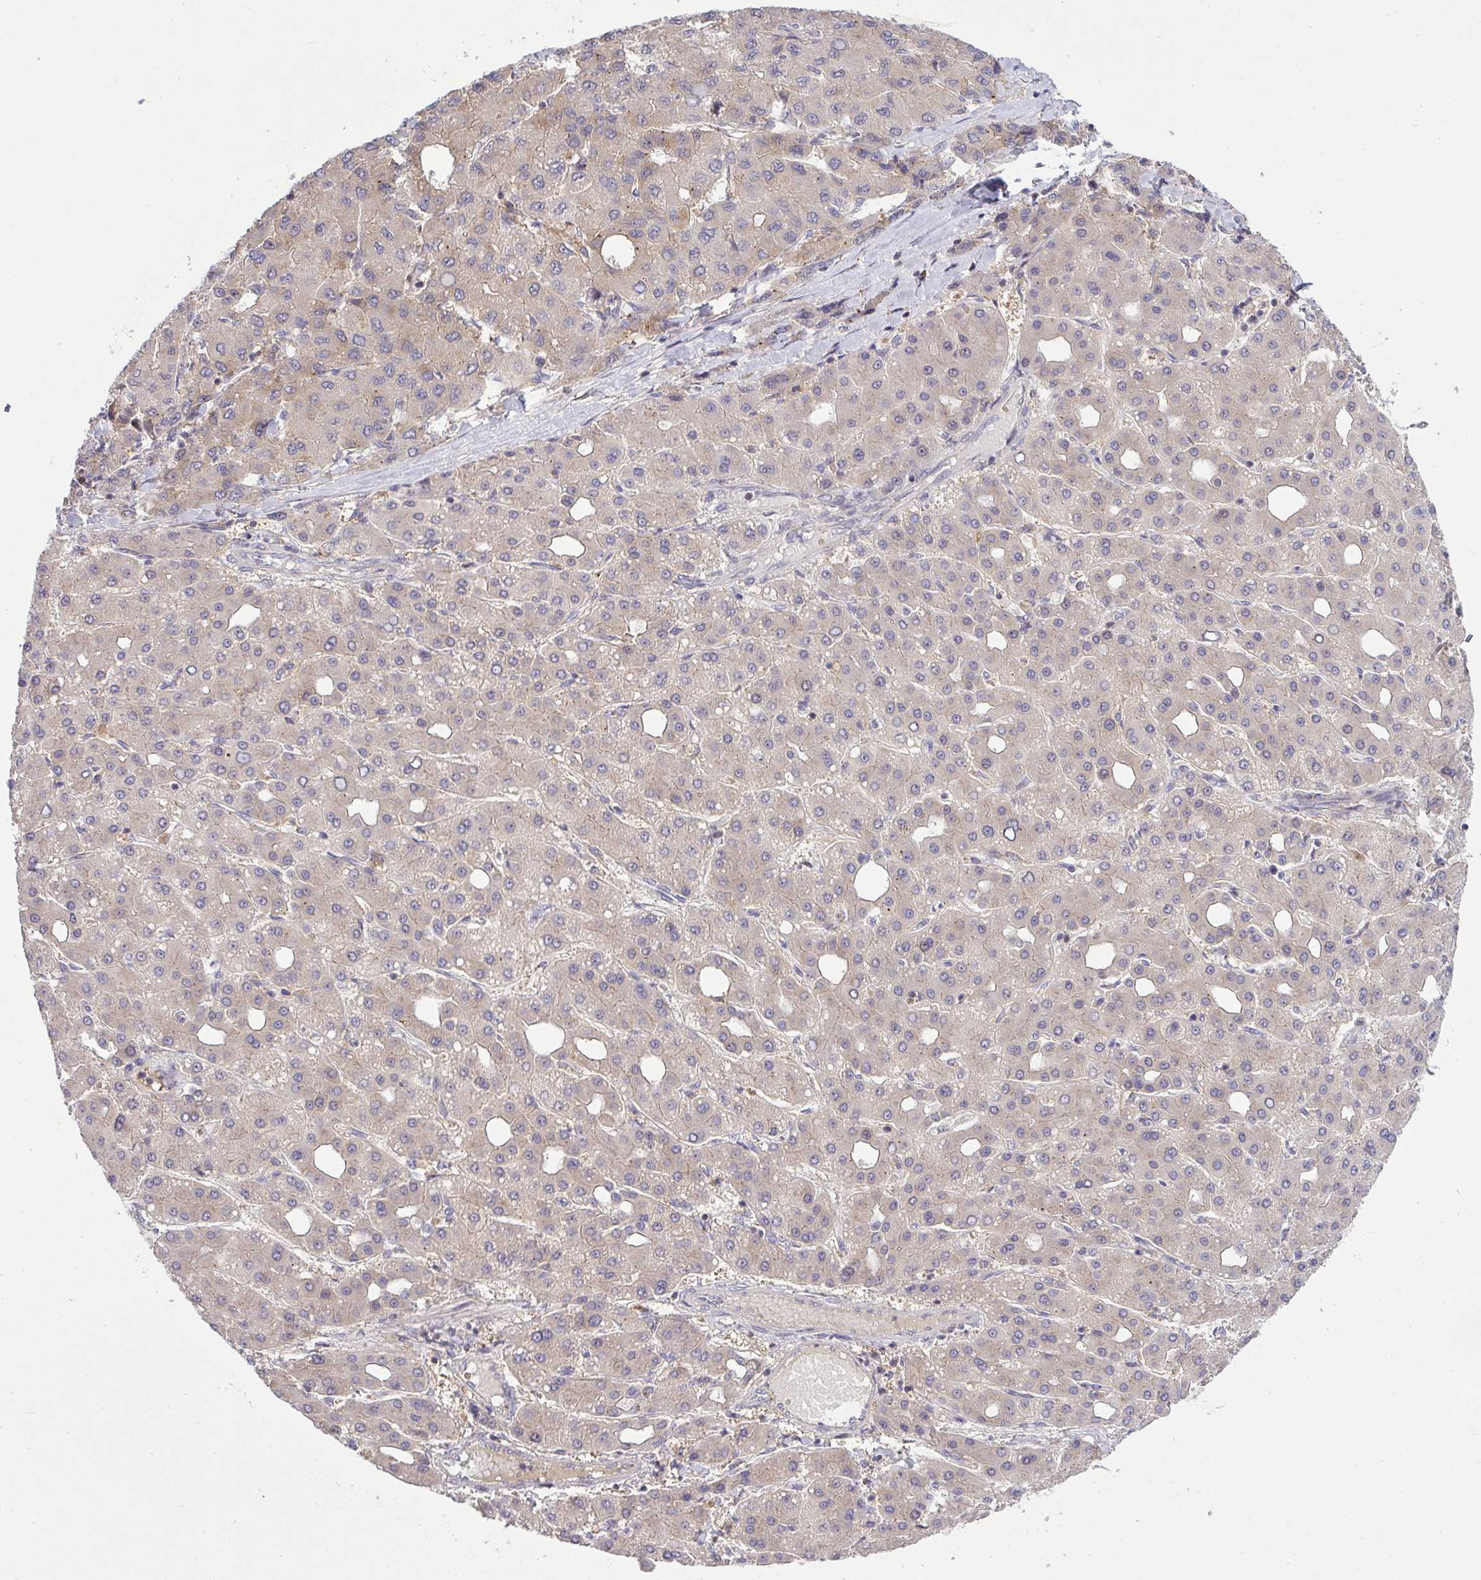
{"staining": {"intensity": "weak", "quantity": "<25%", "location": "cytoplasmic/membranous"}, "tissue": "liver cancer", "cell_type": "Tumor cells", "image_type": "cancer", "snomed": [{"axis": "morphology", "description": "Carcinoma, Hepatocellular, NOS"}, {"axis": "topography", "description": "Liver"}], "caption": "Immunohistochemical staining of hepatocellular carcinoma (liver) displays no significant expression in tumor cells.", "gene": "SLC9A6", "patient": {"sex": "male", "age": 65}}